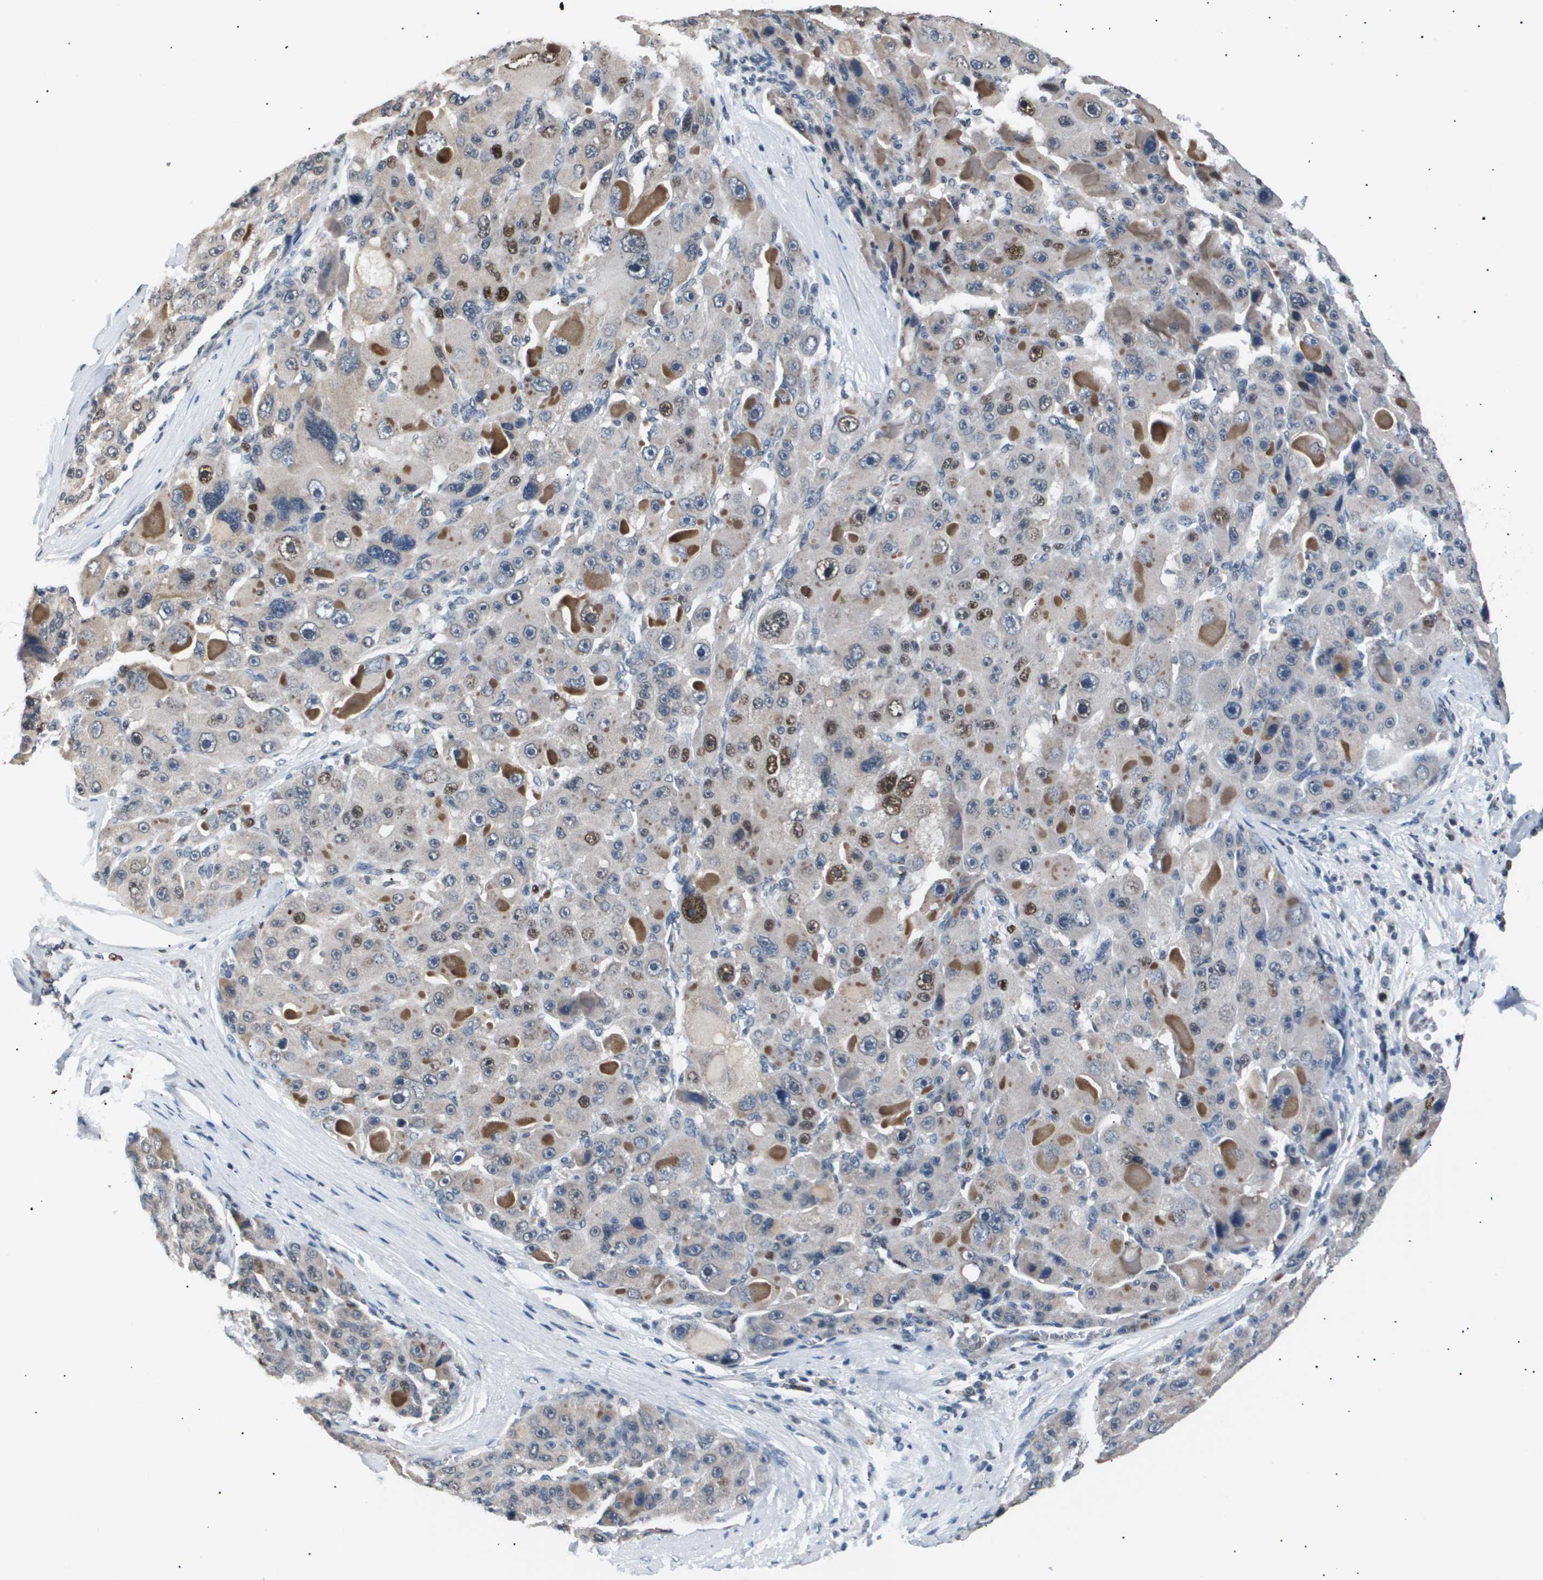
{"staining": {"intensity": "moderate", "quantity": "<25%", "location": "nuclear"}, "tissue": "liver cancer", "cell_type": "Tumor cells", "image_type": "cancer", "snomed": [{"axis": "morphology", "description": "Carcinoma, Hepatocellular, NOS"}, {"axis": "topography", "description": "Liver"}], "caption": "Liver cancer (hepatocellular carcinoma) stained for a protein (brown) shows moderate nuclear positive expression in about <25% of tumor cells.", "gene": "ANAPC2", "patient": {"sex": "male", "age": 76}}